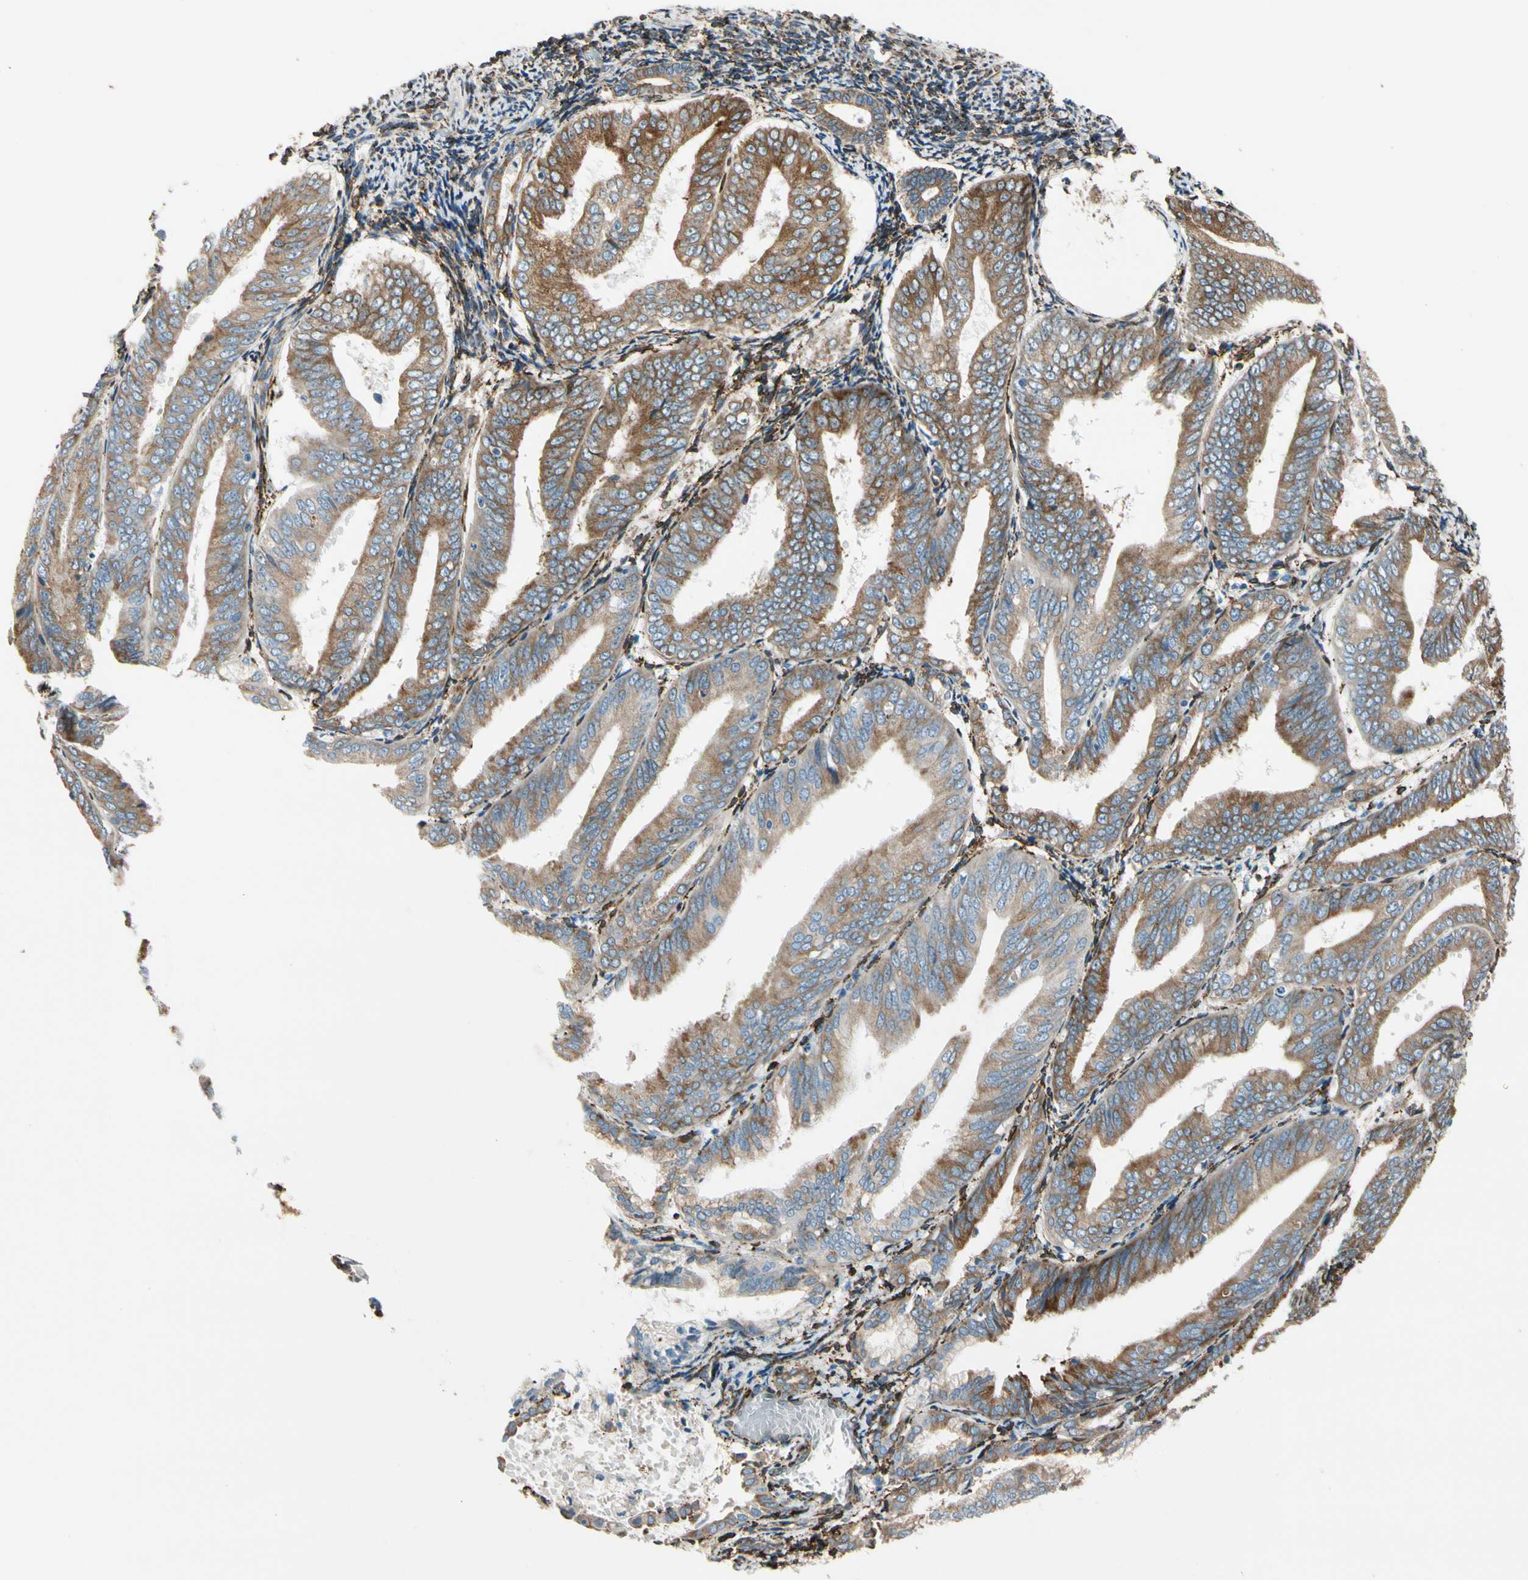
{"staining": {"intensity": "strong", "quantity": ">75%", "location": "cytoplasmic/membranous"}, "tissue": "endometrial cancer", "cell_type": "Tumor cells", "image_type": "cancer", "snomed": [{"axis": "morphology", "description": "Adenocarcinoma, NOS"}, {"axis": "topography", "description": "Endometrium"}], "caption": "Approximately >75% of tumor cells in endometrial cancer exhibit strong cytoplasmic/membranous protein expression as visualized by brown immunohistochemical staining.", "gene": "FKBP7", "patient": {"sex": "female", "age": 63}}